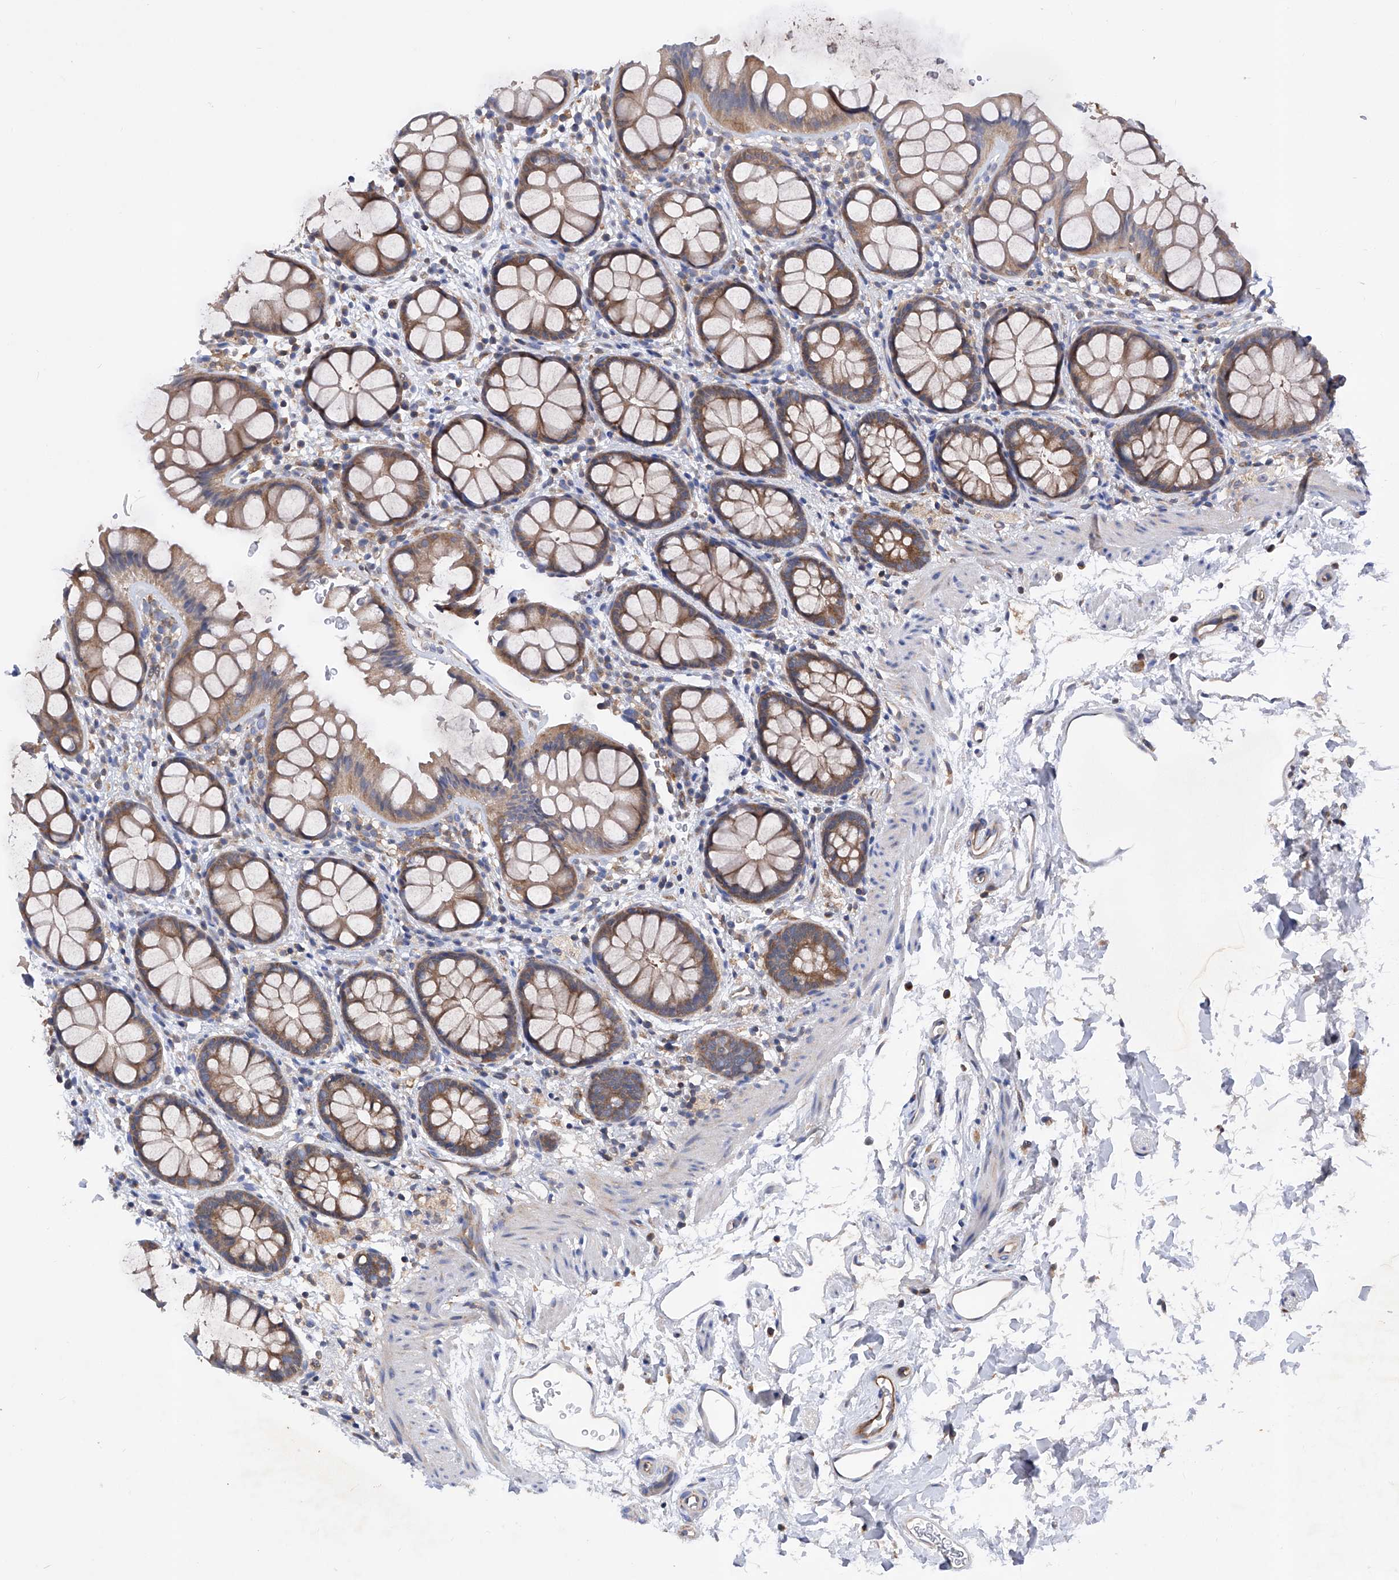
{"staining": {"intensity": "moderate", "quantity": ">75%", "location": "cytoplasmic/membranous"}, "tissue": "rectum", "cell_type": "Glandular cells", "image_type": "normal", "snomed": [{"axis": "morphology", "description": "Normal tissue, NOS"}, {"axis": "topography", "description": "Rectum"}], "caption": "Immunohistochemical staining of normal human rectum demonstrates moderate cytoplasmic/membranous protein staining in approximately >75% of glandular cells. The staining was performed using DAB (3,3'-diaminobenzidine) to visualize the protein expression in brown, while the nuclei were stained in blue with hematoxylin (Magnification: 20x).", "gene": "SPATA20", "patient": {"sex": "female", "age": 65}}